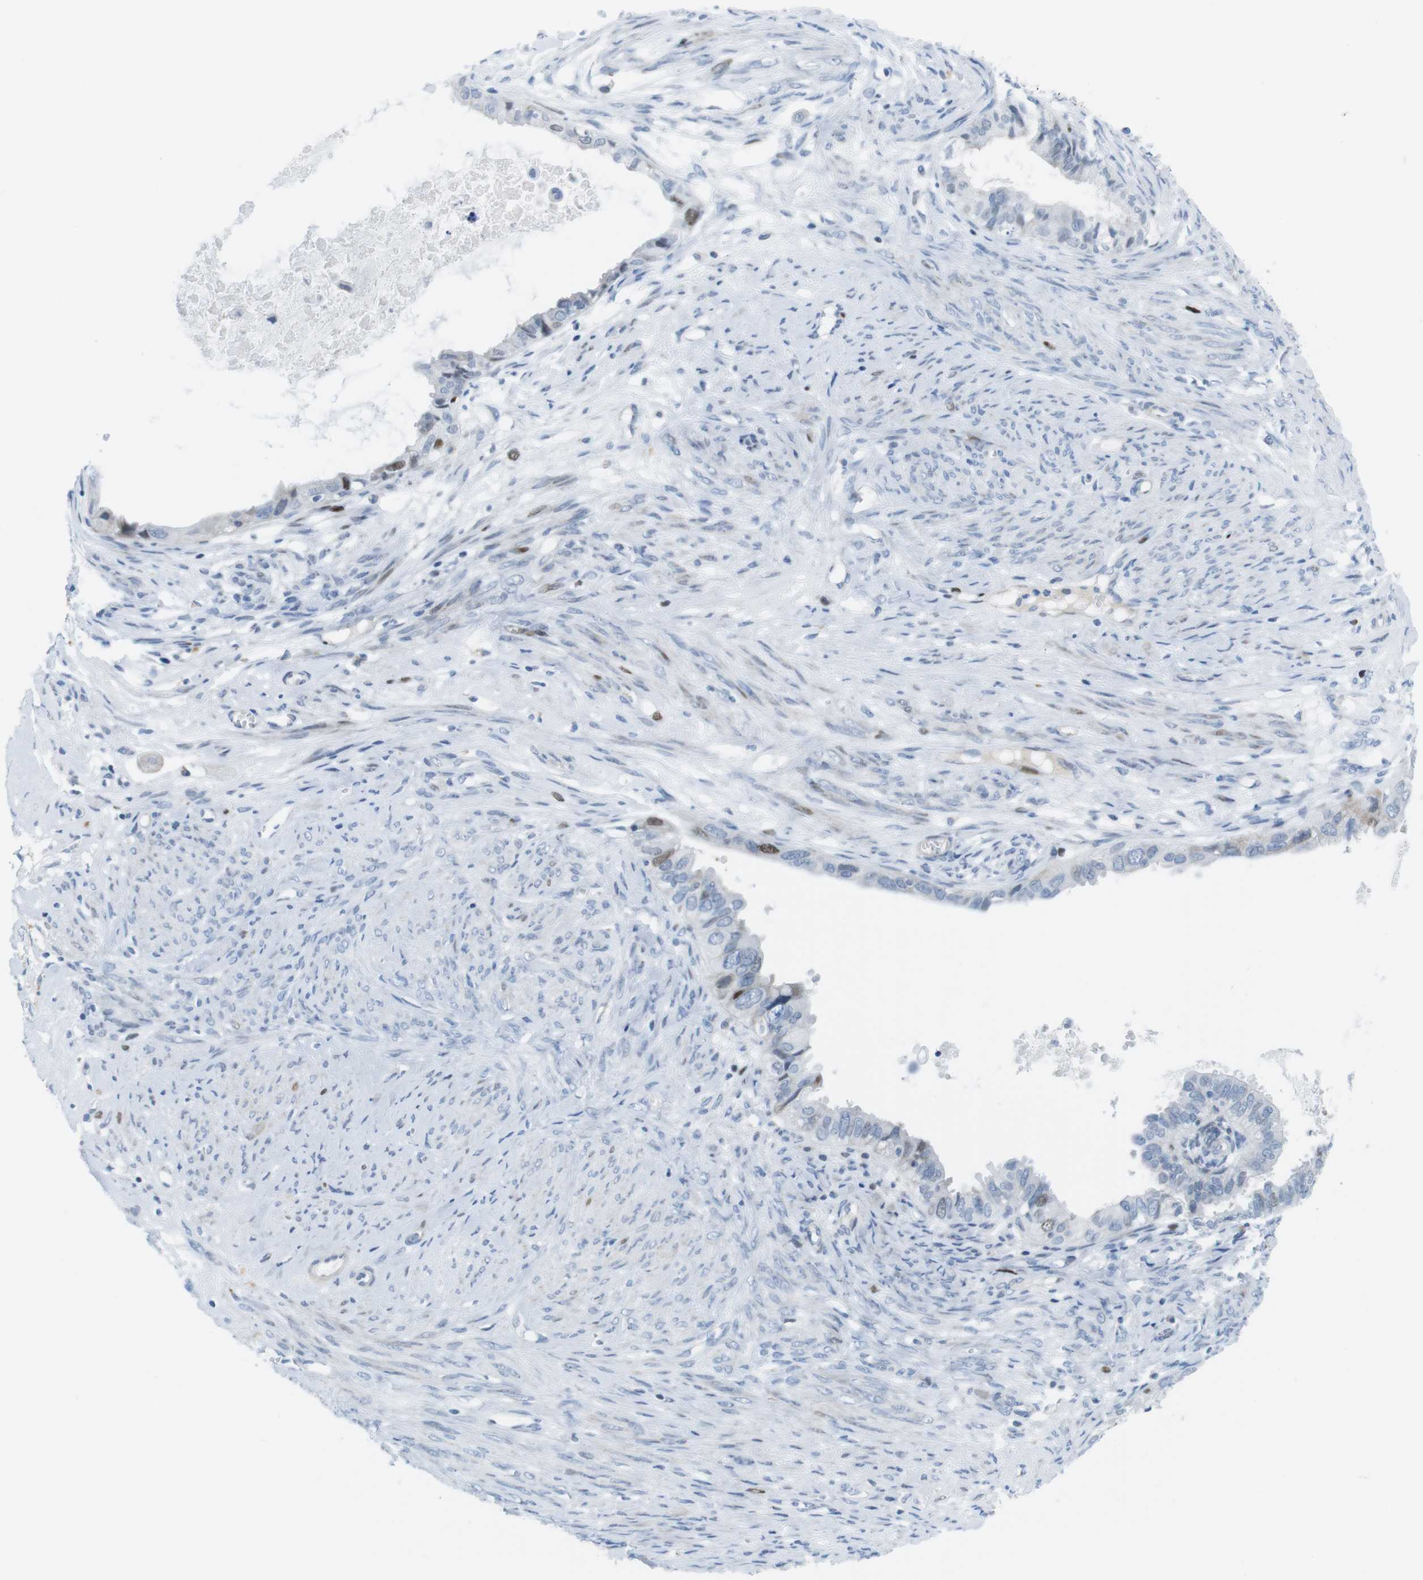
{"staining": {"intensity": "moderate", "quantity": "<25%", "location": "nuclear"}, "tissue": "cervical cancer", "cell_type": "Tumor cells", "image_type": "cancer", "snomed": [{"axis": "morphology", "description": "Normal tissue, NOS"}, {"axis": "morphology", "description": "Adenocarcinoma, NOS"}, {"axis": "topography", "description": "Cervix"}, {"axis": "topography", "description": "Endometrium"}], "caption": "Protein staining displays moderate nuclear positivity in about <25% of tumor cells in cervical cancer (adenocarcinoma).", "gene": "CHAF1A", "patient": {"sex": "female", "age": 86}}